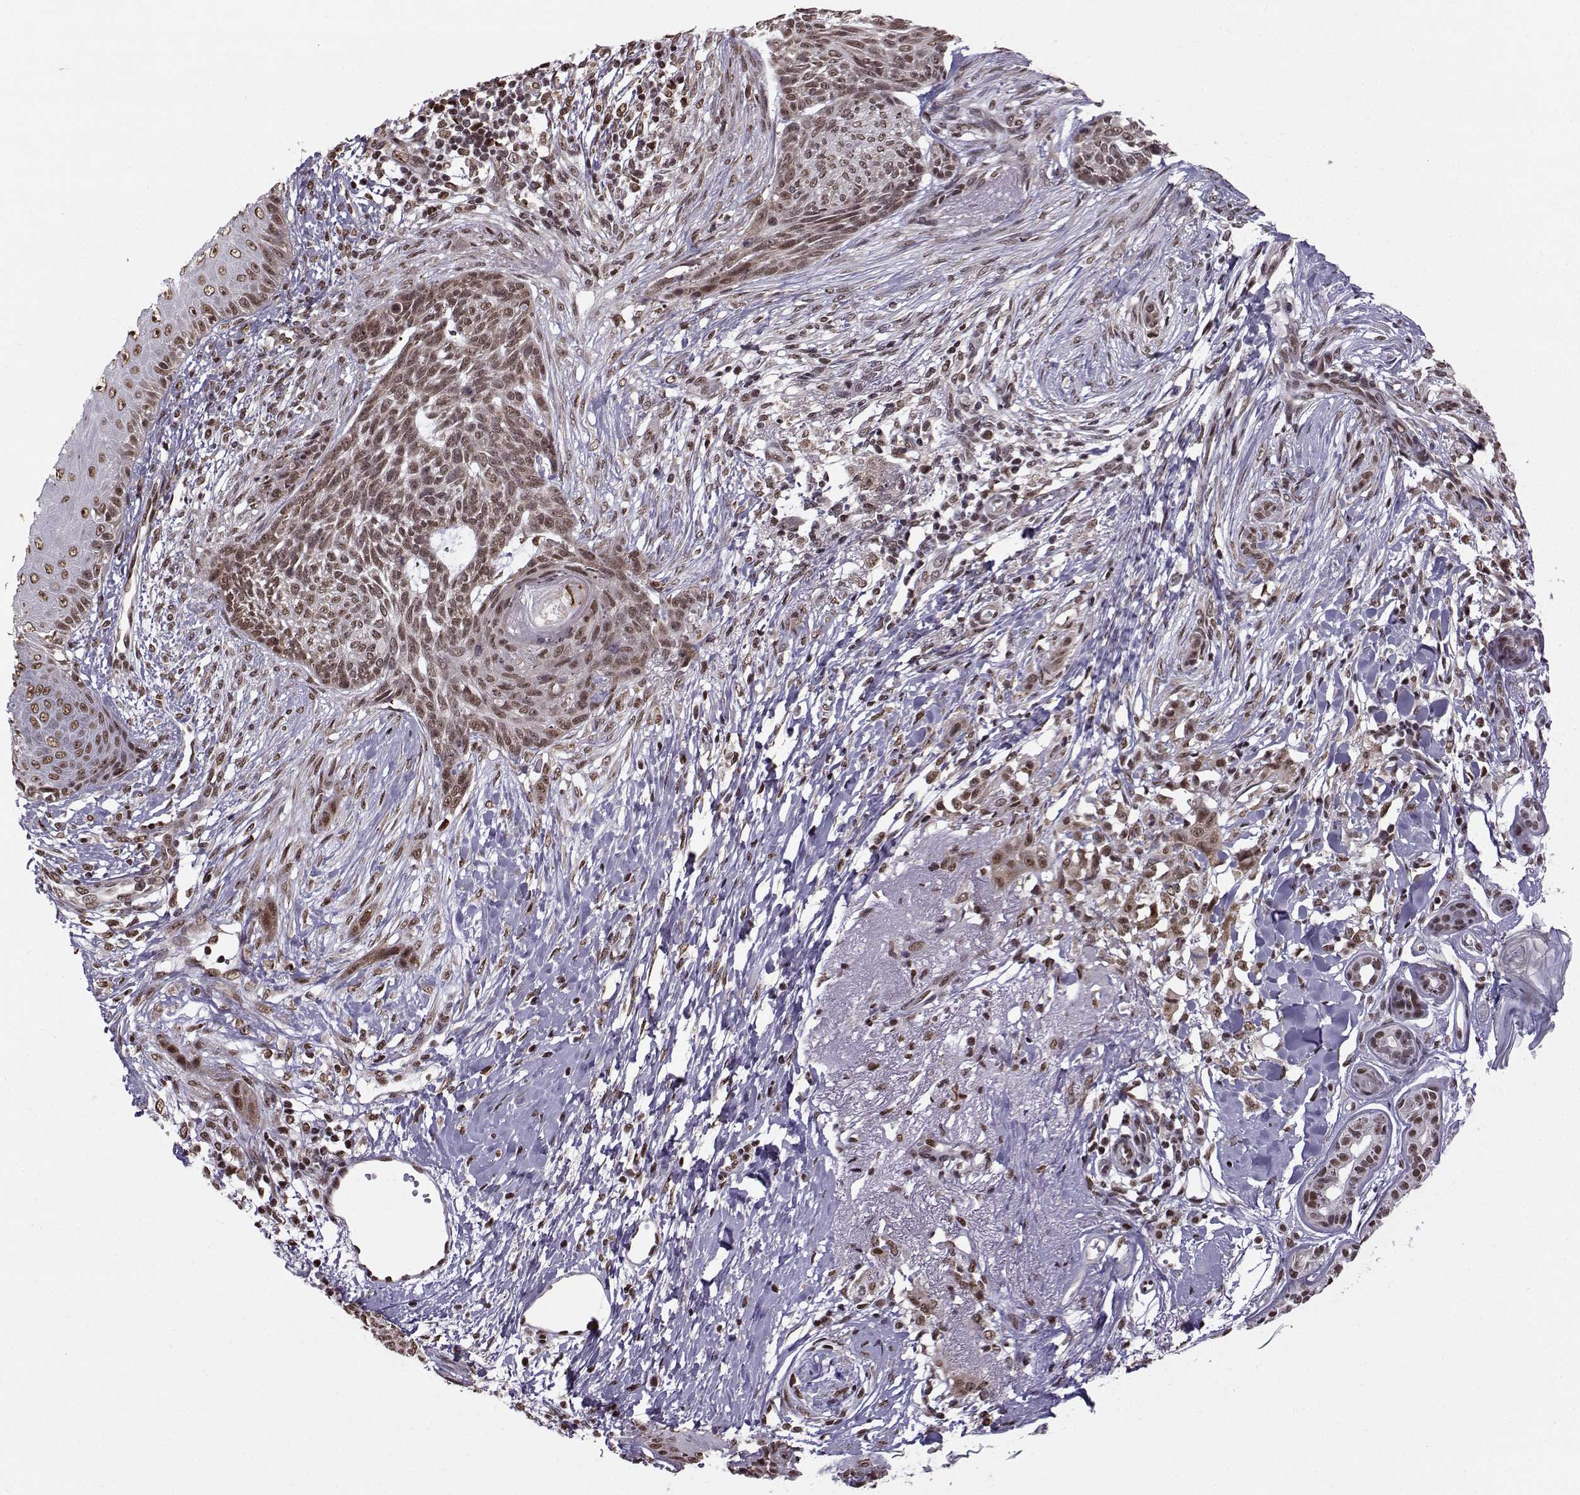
{"staining": {"intensity": "weak", "quantity": ">75%", "location": "nuclear"}, "tissue": "skin cancer", "cell_type": "Tumor cells", "image_type": "cancer", "snomed": [{"axis": "morphology", "description": "Normal tissue, NOS"}, {"axis": "morphology", "description": "Basal cell carcinoma"}, {"axis": "topography", "description": "Skin"}], "caption": "Protein expression by IHC shows weak nuclear positivity in about >75% of tumor cells in basal cell carcinoma (skin). Ihc stains the protein in brown and the nuclei are stained blue.", "gene": "EZH1", "patient": {"sex": "male", "age": 84}}